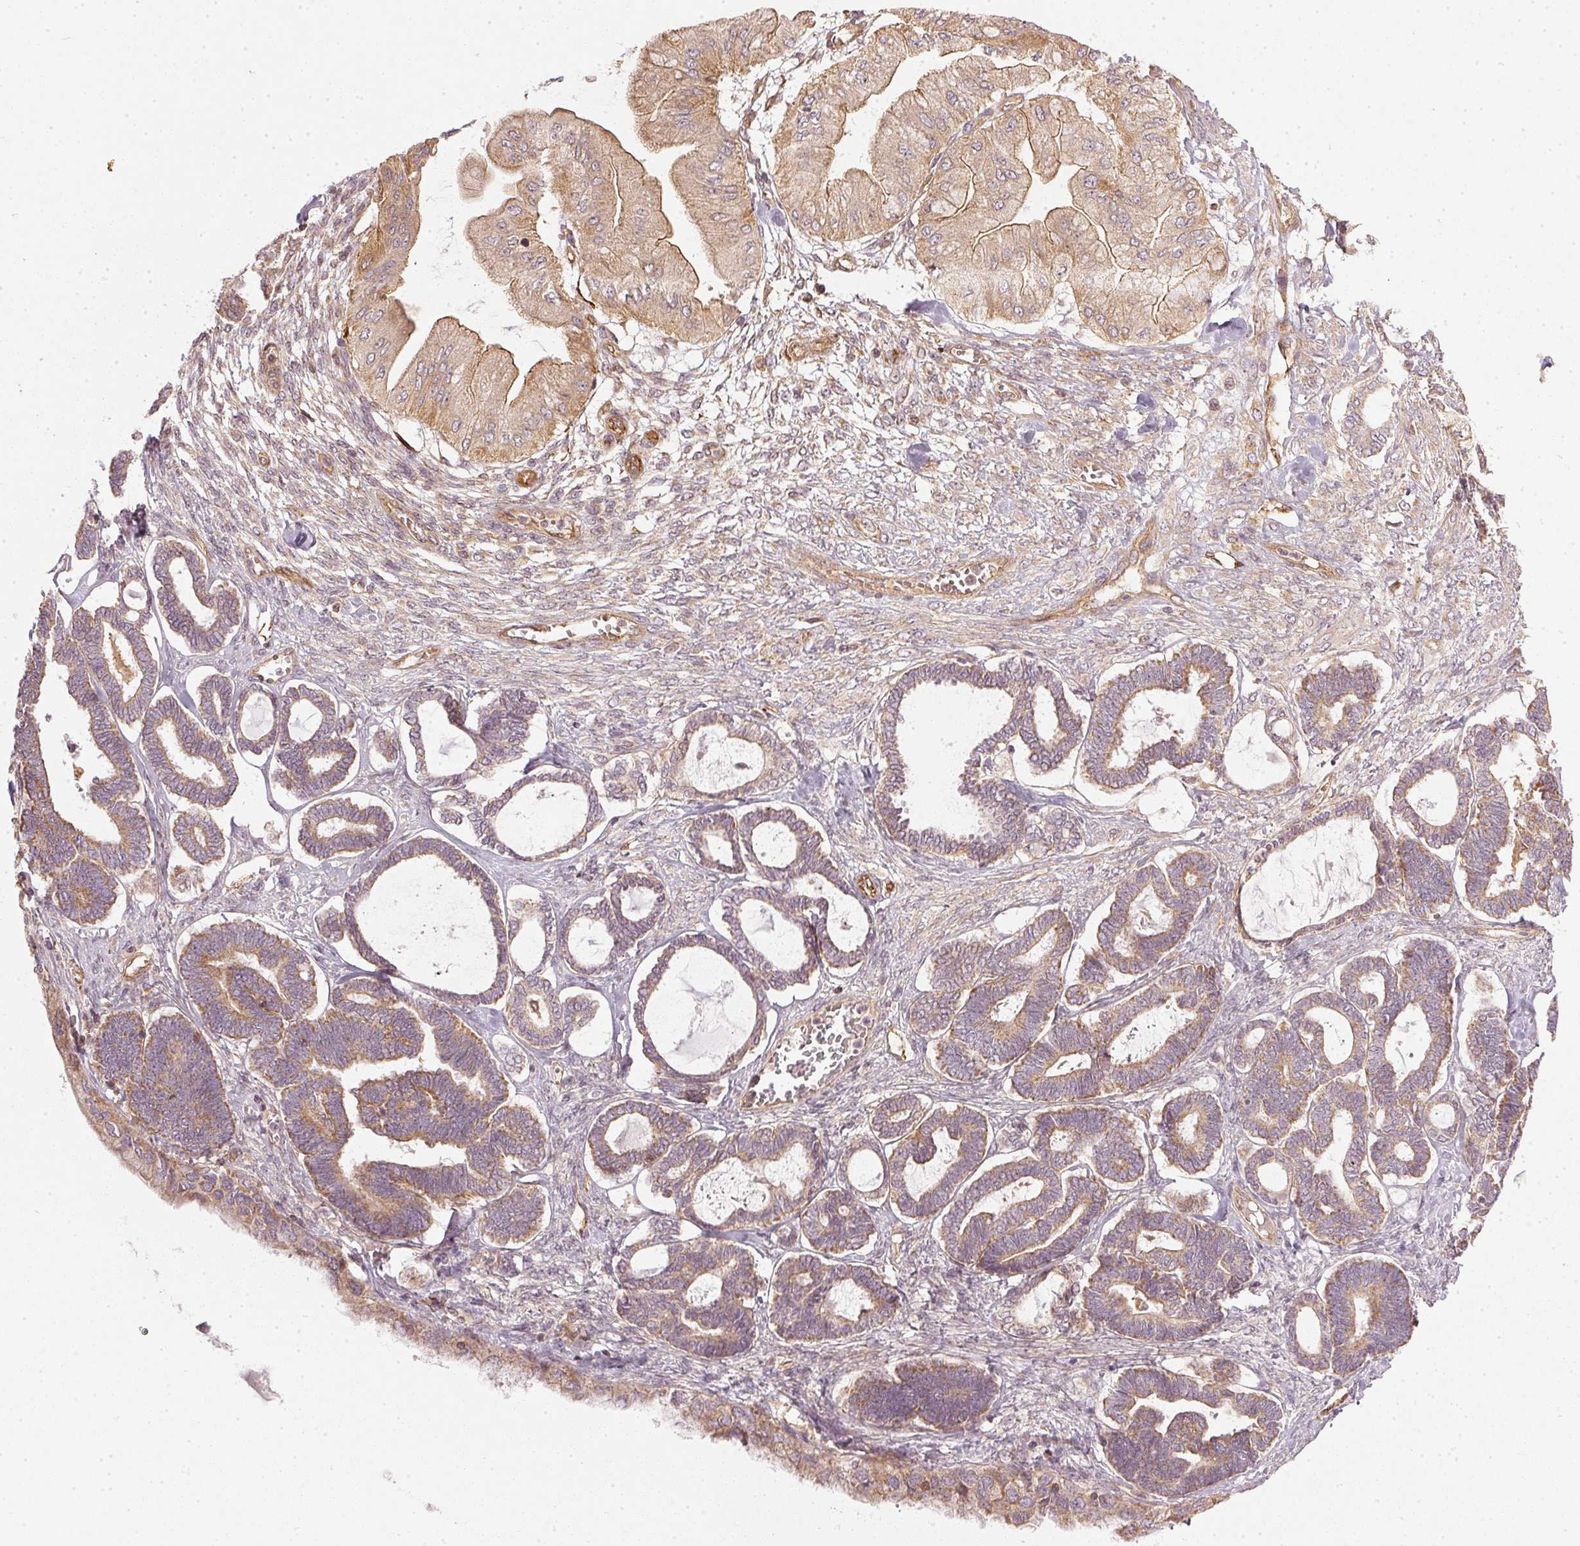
{"staining": {"intensity": "weak", "quantity": ">75%", "location": "cytoplasmic/membranous"}, "tissue": "ovarian cancer", "cell_type": "Tumor cells", "image_type": "cancer", "snomed": [{"axis": "morphology", "description": "Carcinoma, endometroid"}, {"axis": "topography", "description": "Ovary"}], "caption": "Brown immunohistochemical staining in human ovarian cancer exhibits weak cytoplasmic/membranous expression in approximately >75% of tumor cells.", "gene": "NADK2", "patient": {"sex": "female", "age": 70}}